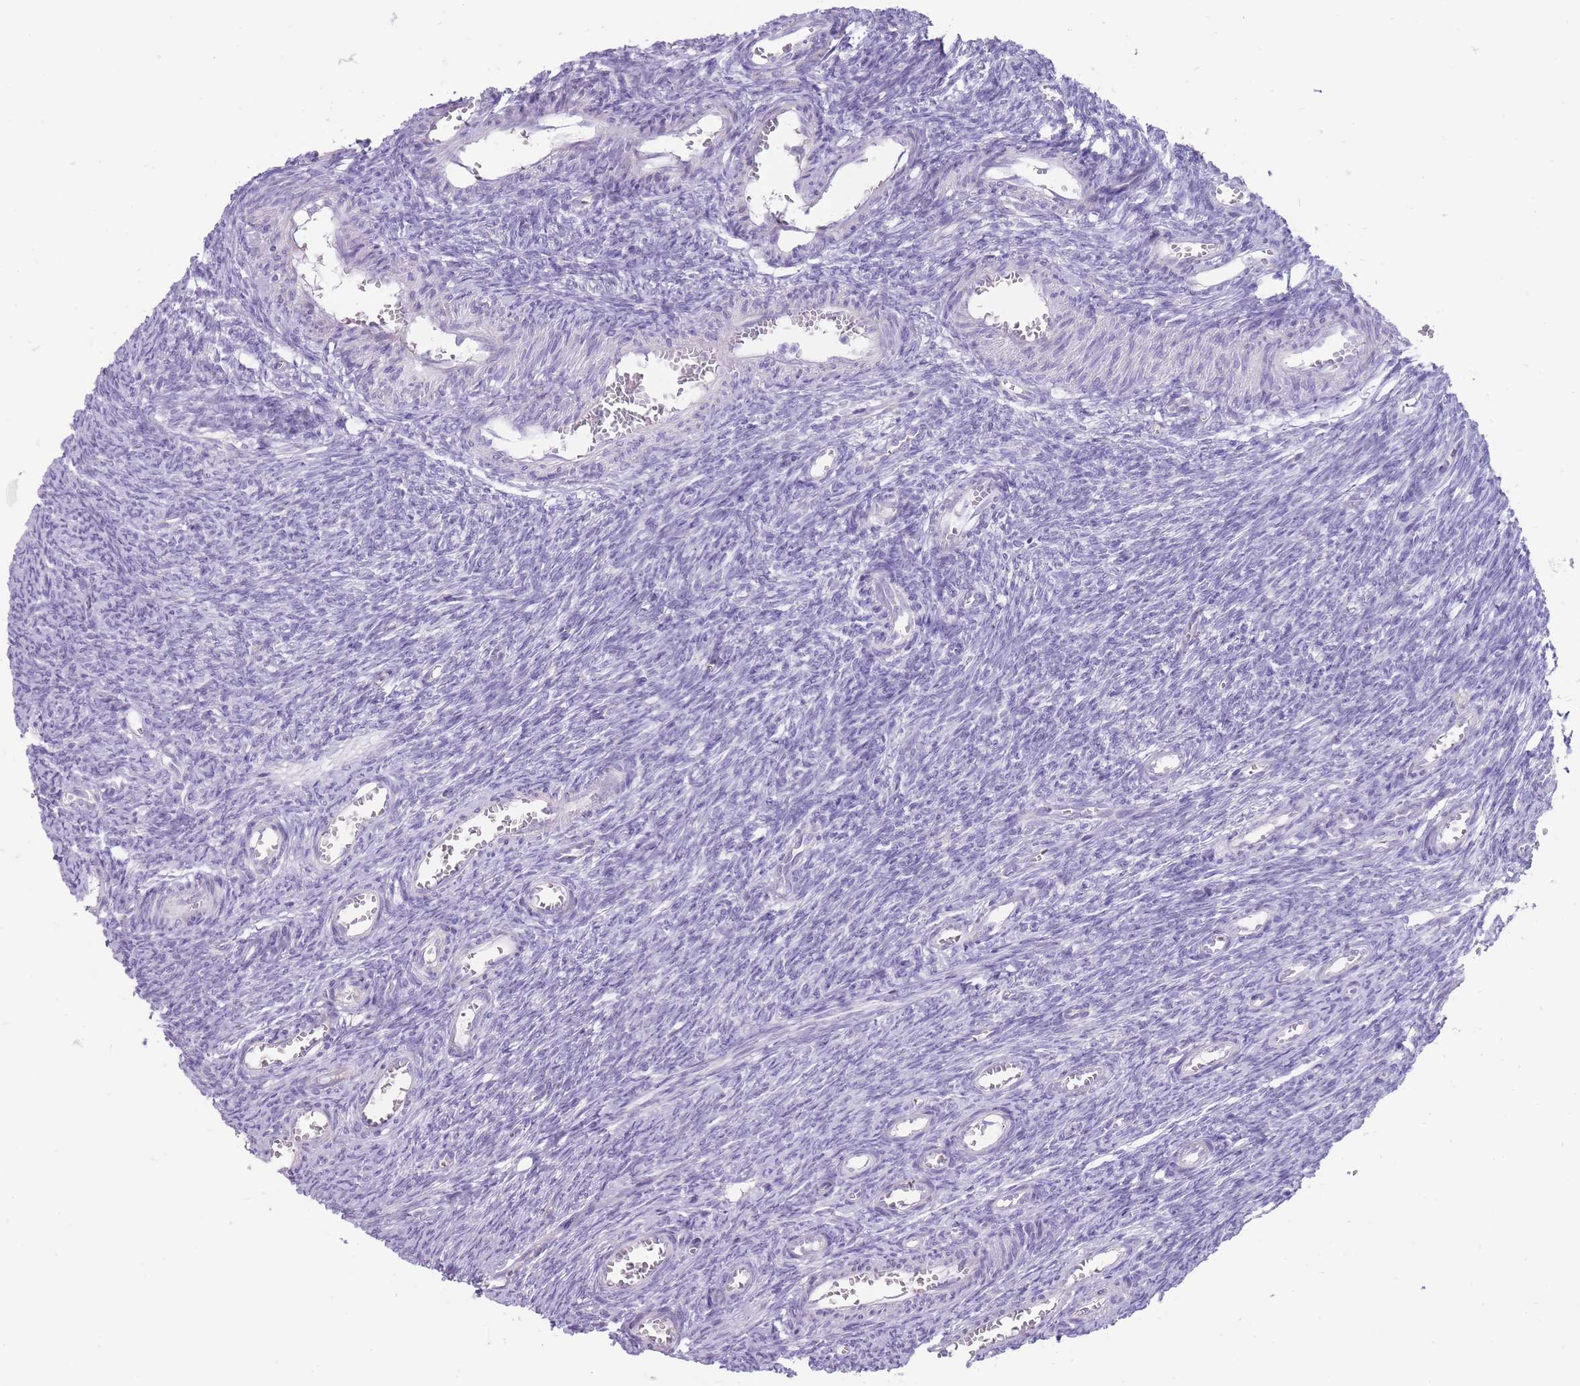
{"staining": {"intensity": "negative", "quantity": "none", "location": "none"}, "tissue": "ovary", "cell_type": "Ovarian stroma cells", "image_type": "normal", "snomed": [{"axis": "morphology", "description": "Normal tissue, NOS"}, {"axis": "topography", "description": "Ovary"}], "caption": "Ovarian stroma cells are negative for brown protein staining in benign ovary. The staining is performed using DAB (3,3'-diaminobenzidine) brown chromogen with nuclei counter-stained in using hematoxylin.", "gene": "ERICH4", "patient": {"sex": "female", "age": 44}}